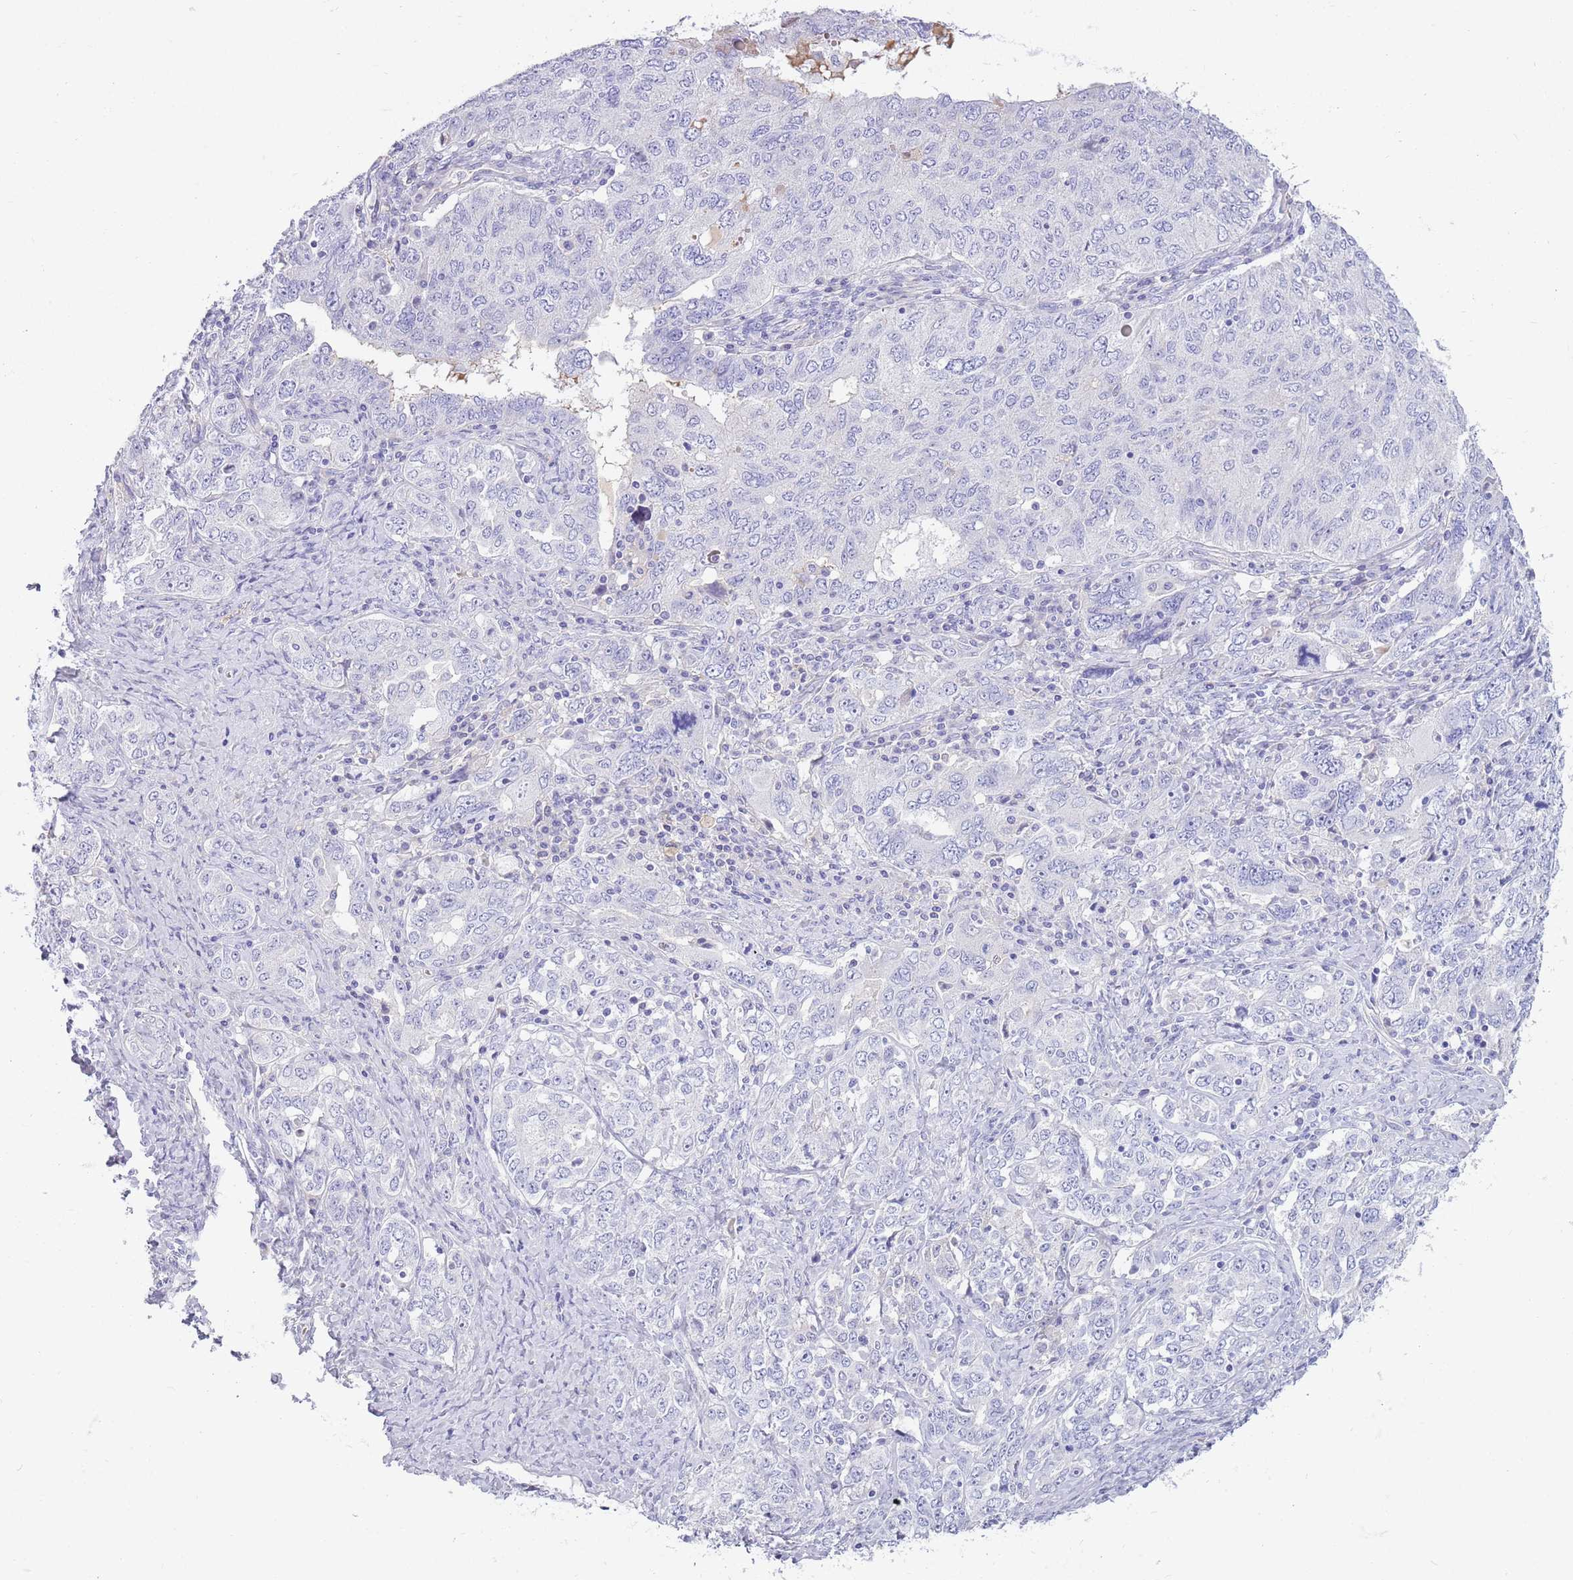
{"staining": {"intensity": "negative", "quantity": "none", "location": "none"}, "tissue": "ovarian cancer", "cell_type": "Tumor cells", "image_type": "cancer", "snomed": [{"axis": "morphology", "description": "Carcinoma, endometroid"}, {"axis": "topography", "description": "Ovary"}], "caption": "DAB (3,3'-diaminobenzidine) immunohistochemical staining of human ovarian cancer (endometroid carcinoma) displays no significant expression in tumor cells.", "gene": "LEPROTL1", "patient": {"sex": "female", "age": 62}}